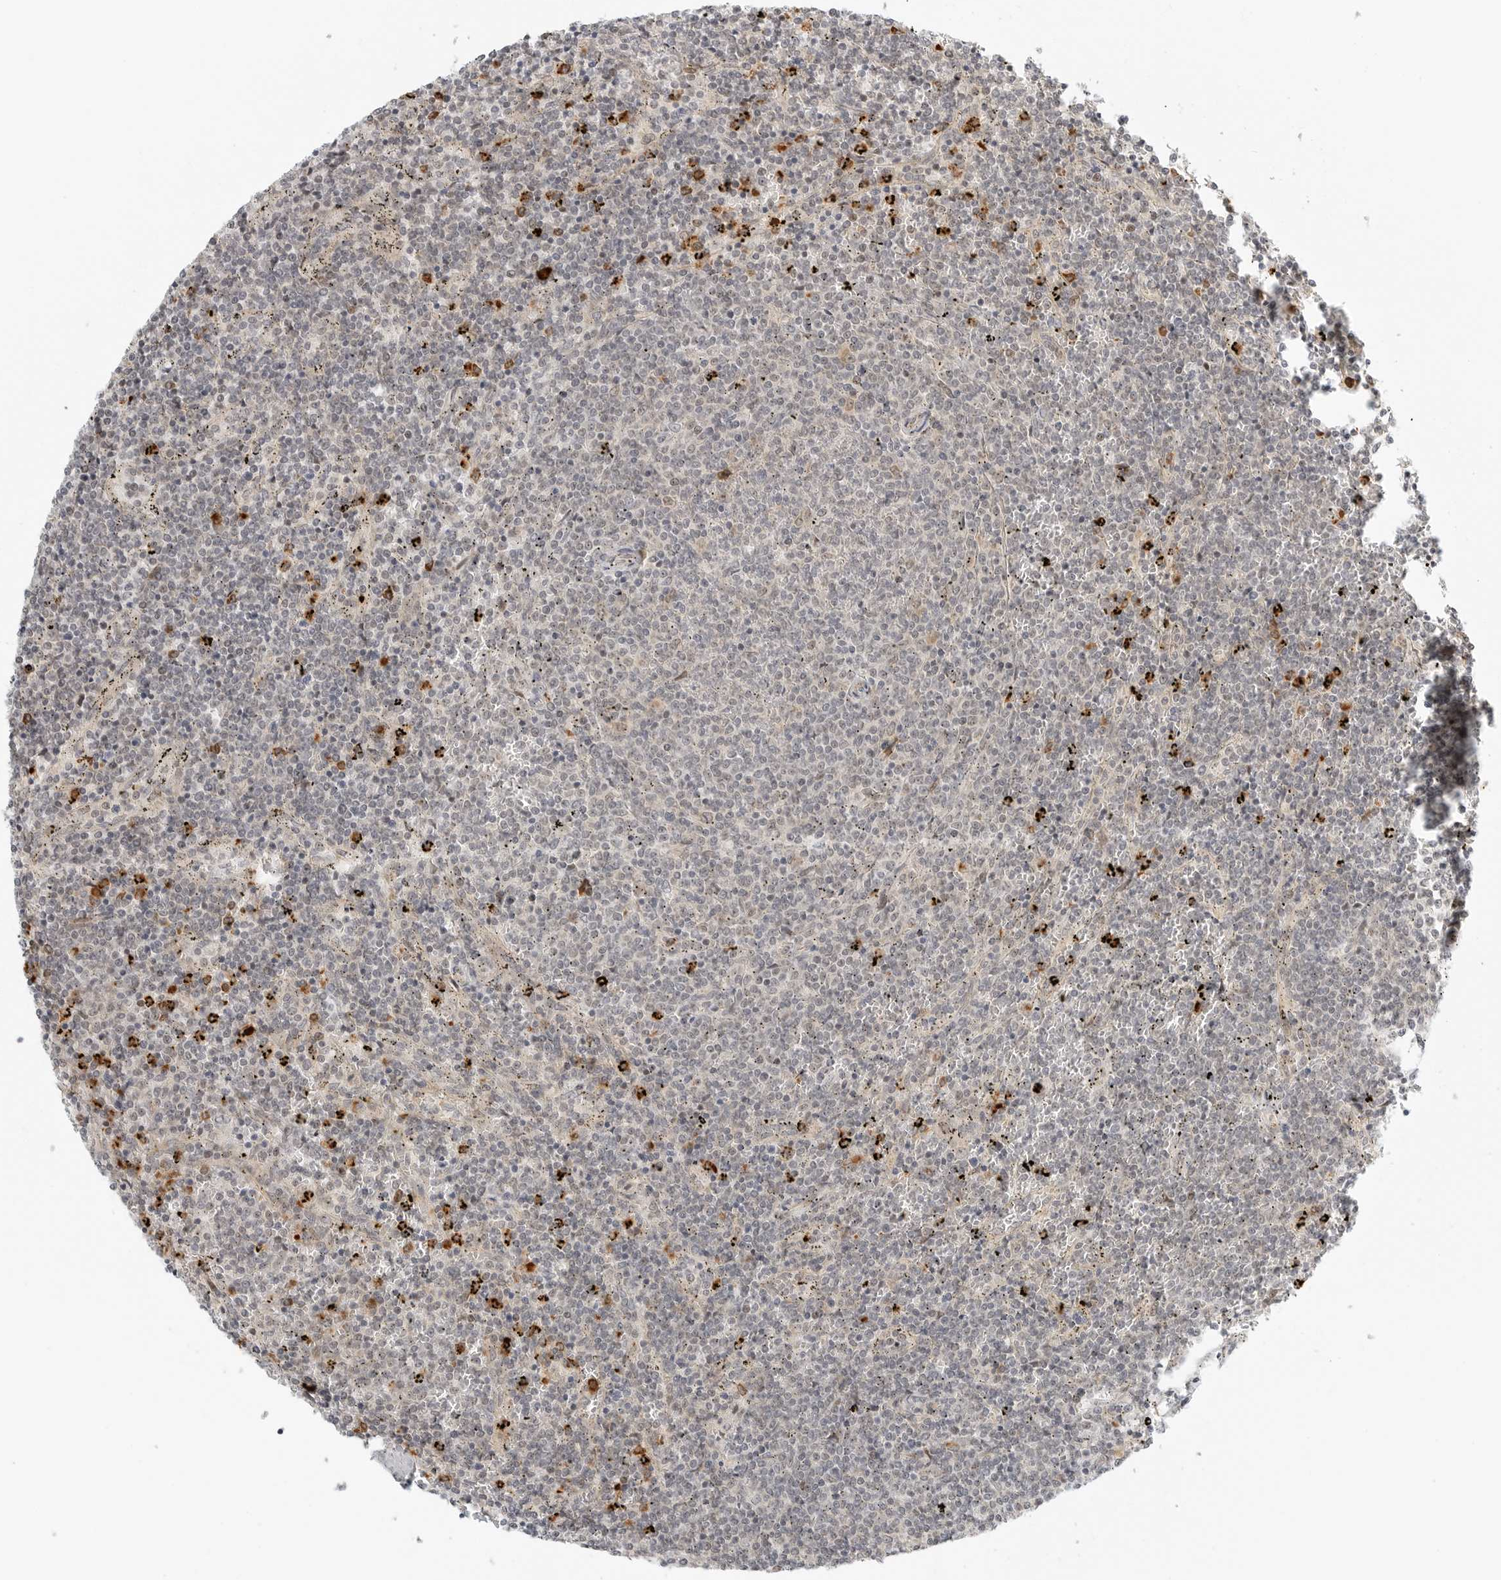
{"staining": {"intensity": "weak", "quantity": "<25%", "location": "nuclear"}, "tissue": "lymphoma", "cell_type": "Tumor cells", "image_type": "cancer", "snomed": [{"axis": "morphology", "description": "Malignant lymphoma, non-Hodgkin's type, Low grade"}, {"axis": "topography", "description": "Spleen"}], "caption": "The immunohistochemistry (IHC) image has no significant expression in tumor cells of low-grade malignant lymphoma, non-Hodgkin's type tissue.", "gene": "DSCC1", "patient": {"sex": "female", "age": 50}}